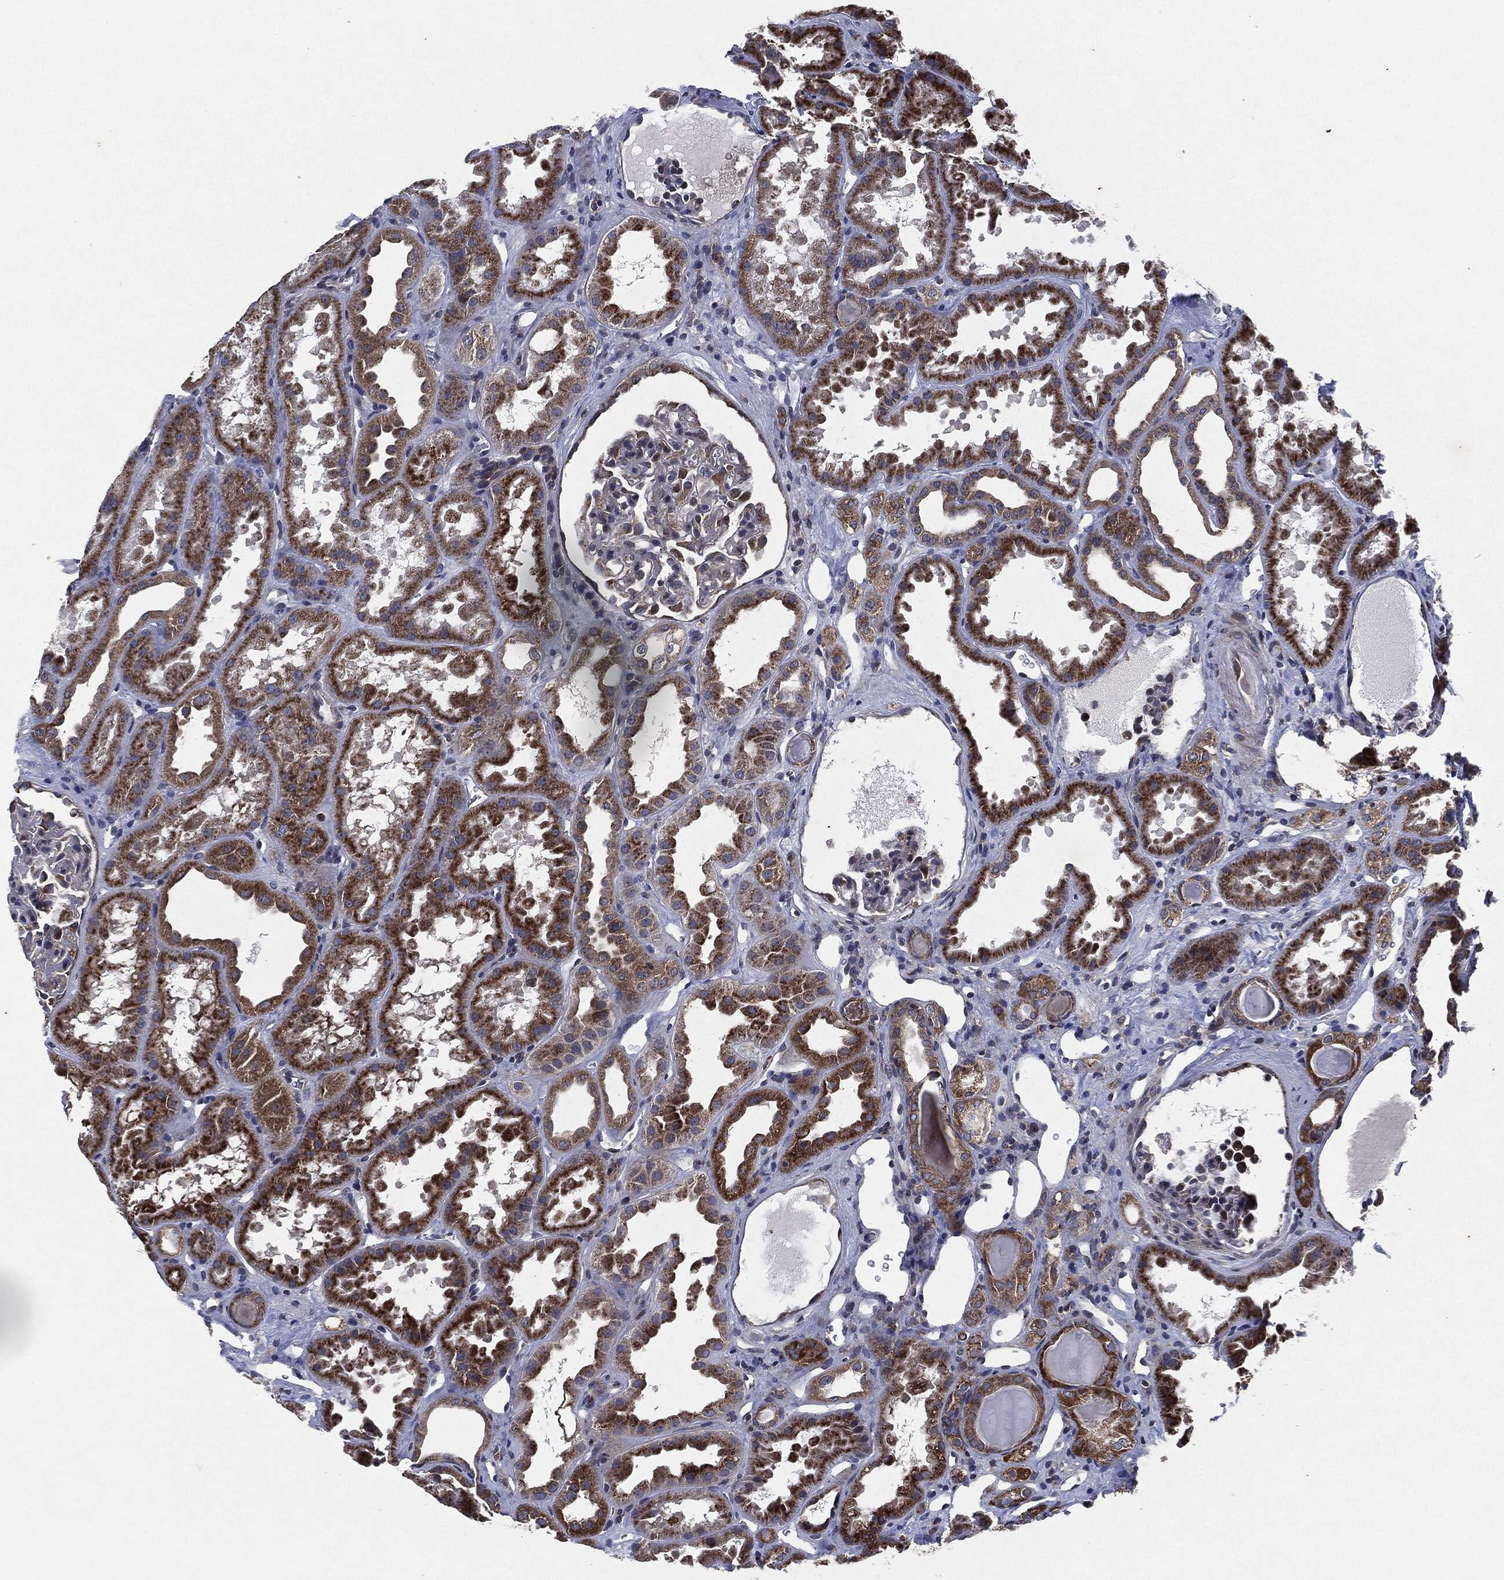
{"staining": {"intensity": "moderate", "quantity": "<25%", "location": "cytoplasmic/membranous"}, "tissue": "kidney", "cell_type": "Cells in glomeruli", "image_type": "normal", "snomed": [{"axis": "morphology", "description": "Normal tissue, NOS"}, {"axis": "topography", "description": "Kidney"}], "caption": "An image of human kidney stained for a protein reveals moderate cytoplasmic/membranous brown staining in cells in glomeruli. Using DAB (brown) and hematoxylin (blue) stains, captured at high magnification using brightfield microscopy.", "gene": "SLC31A2", "patient": {"sex": "male", "age": 61}}